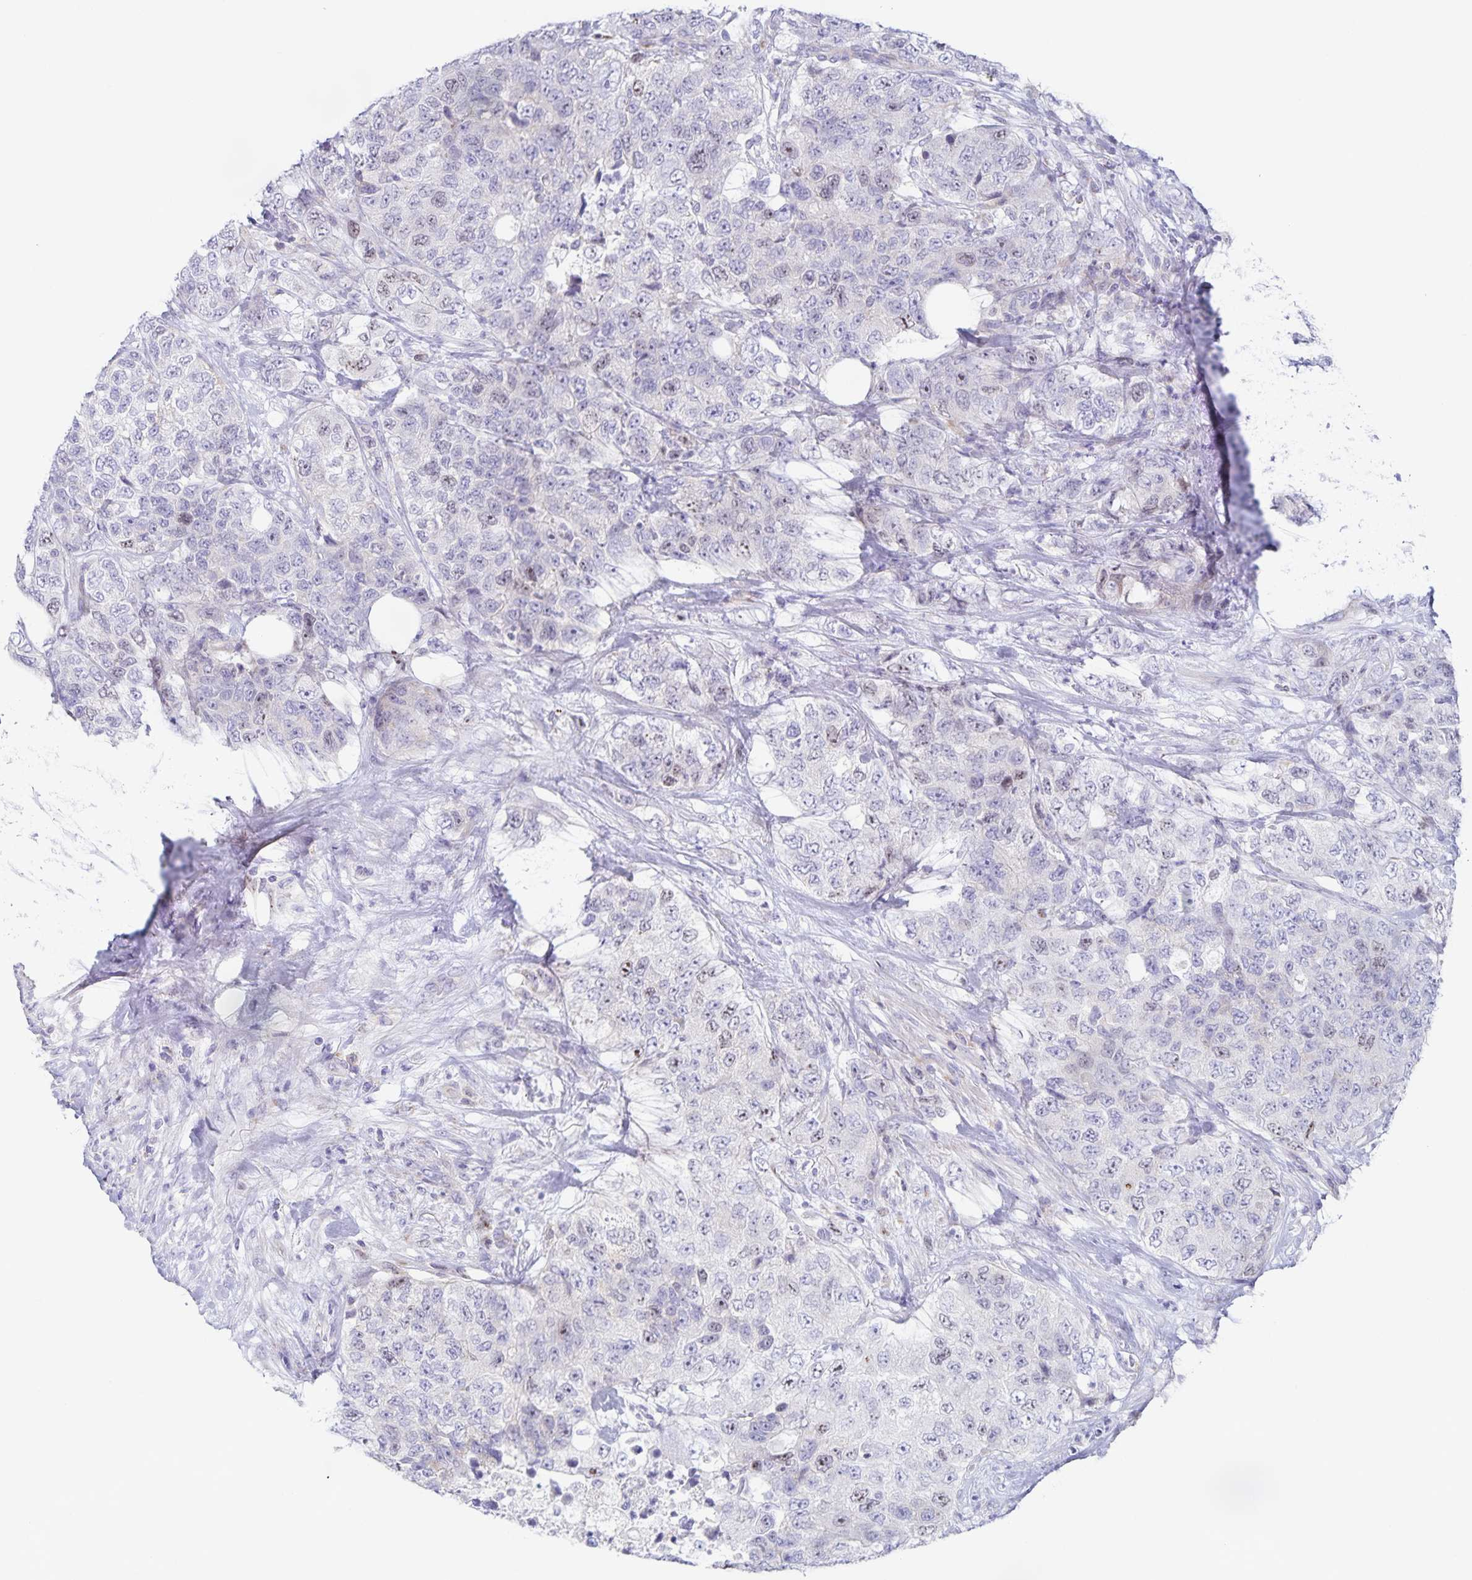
{"staining": {"intensity": "weak", "quantity": "<25%", "location": "nuclear"}, "tissue": "urothelial cancer", "cell_type": "Tumor cells", "image_type": "cancer", "snomed": [{"axis": "morphology", "description": "Urothelial carcinoma, High grade"}, {"axis": "topography", "description": "Urinary bladder"}], "caption": "Urothelial cancer stained for a protein using IHC shows no expression tumor cells.", "gene": "CENPH", "patient": {"sex": "female", "age": 78}}